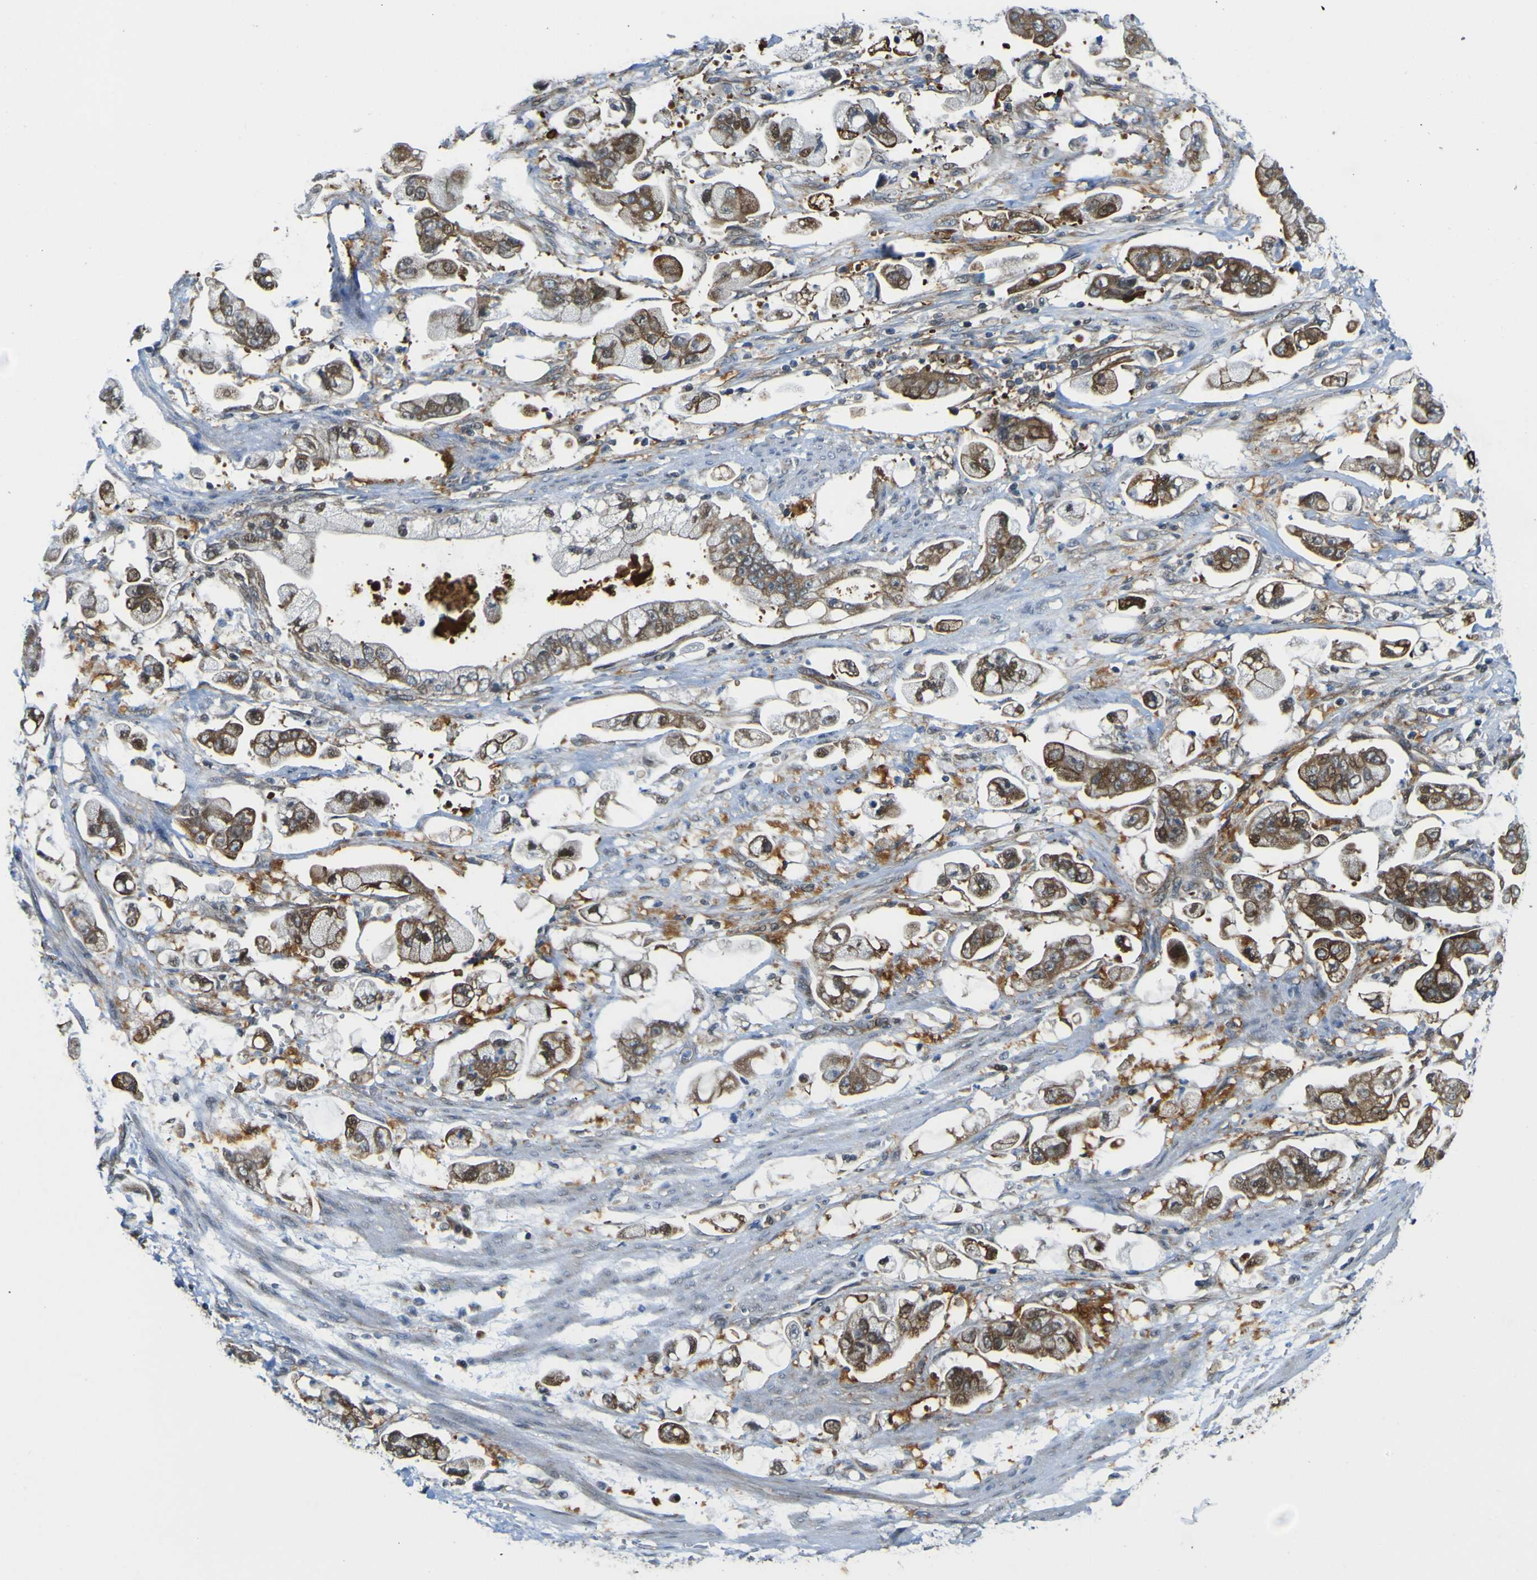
{"staining": {"intensity": "strong", "quantity": ">75%", "location": "cytoplasmic/membranous"}, "tissue": "stomach cancer", "cell_type": "Tumor cells", "image_type": "cancer", "snomed": [{"axis": "morphology", "description": "Adenocarcinoma, NOS"}, {"axis": "topography", "description": "Stomach"}], "caption": "Immunohistochemical staining of human adenocarcinoma (stomach) exhibits strong cytoplasmic/membranous protein expression in about >75% of tumor cells. The staining was performed using DAB to visualize the protein expression in brown, while the nuclei were stained in blue with hematoxylin (Magnification: 20x).", "gene": "KDM7A", "patient": {"sex": "male", "age": 62}}